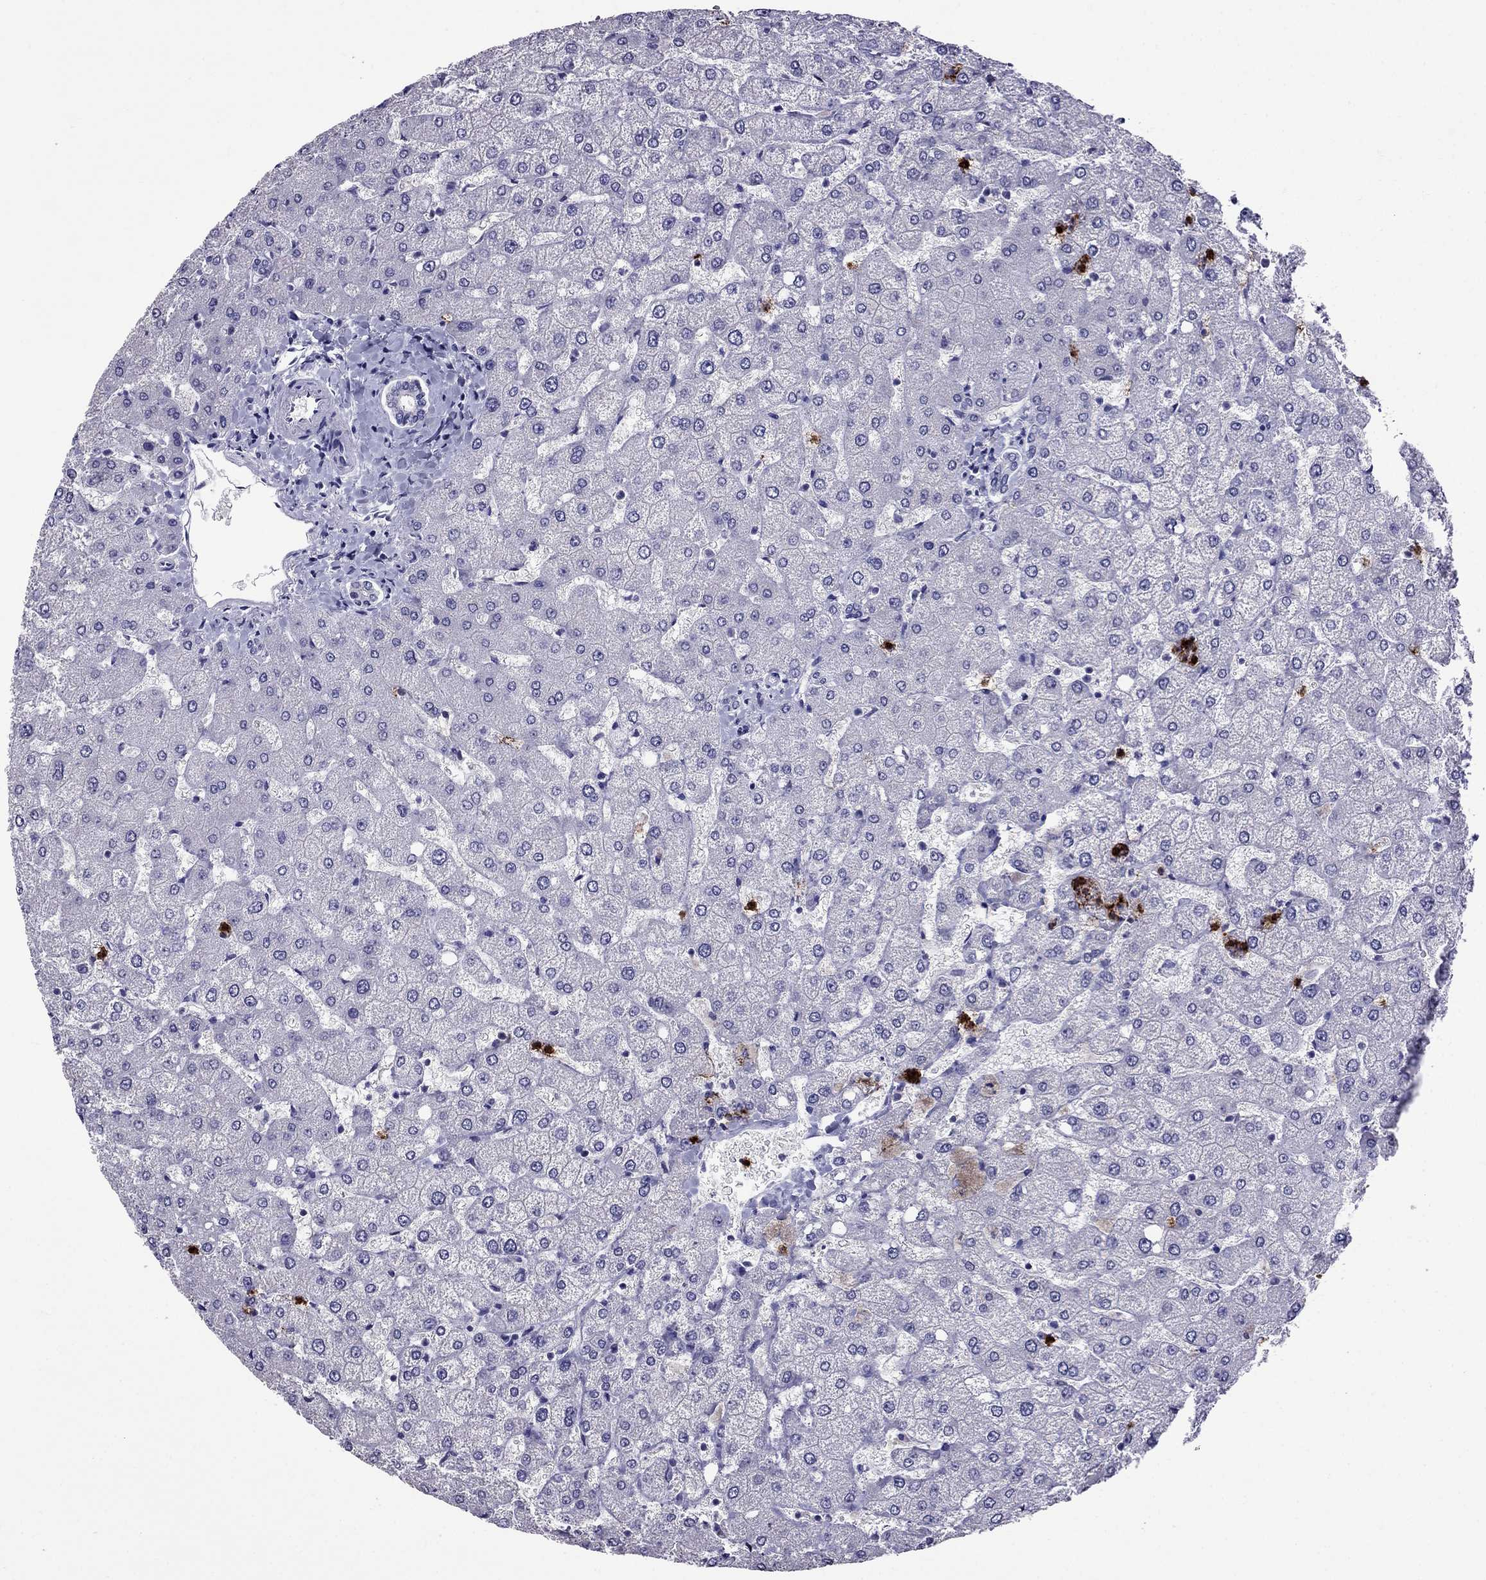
{"staining": {"intensity": "negative", "quantity": "none", "location": "none"}, "tissue": "liver", "cell_type": "Cholangiocytes", "image_type": "normal", "snomed": [{"axis": "morphology", "description": "Normal tissue, NOS"}, {"axis": "topography", "description": "Liver"}], "caption": "Immunohistochemistry (IHC) photomicrograph of unremarkable human liver stained for a protein (brown), which shows no staining in cholangiocytes. (Immunohistochemistry (IHC), brightfield microscopy, high magnification).", "gene": "OLFM4", "patient": {"sex": "female", "age": 54}}